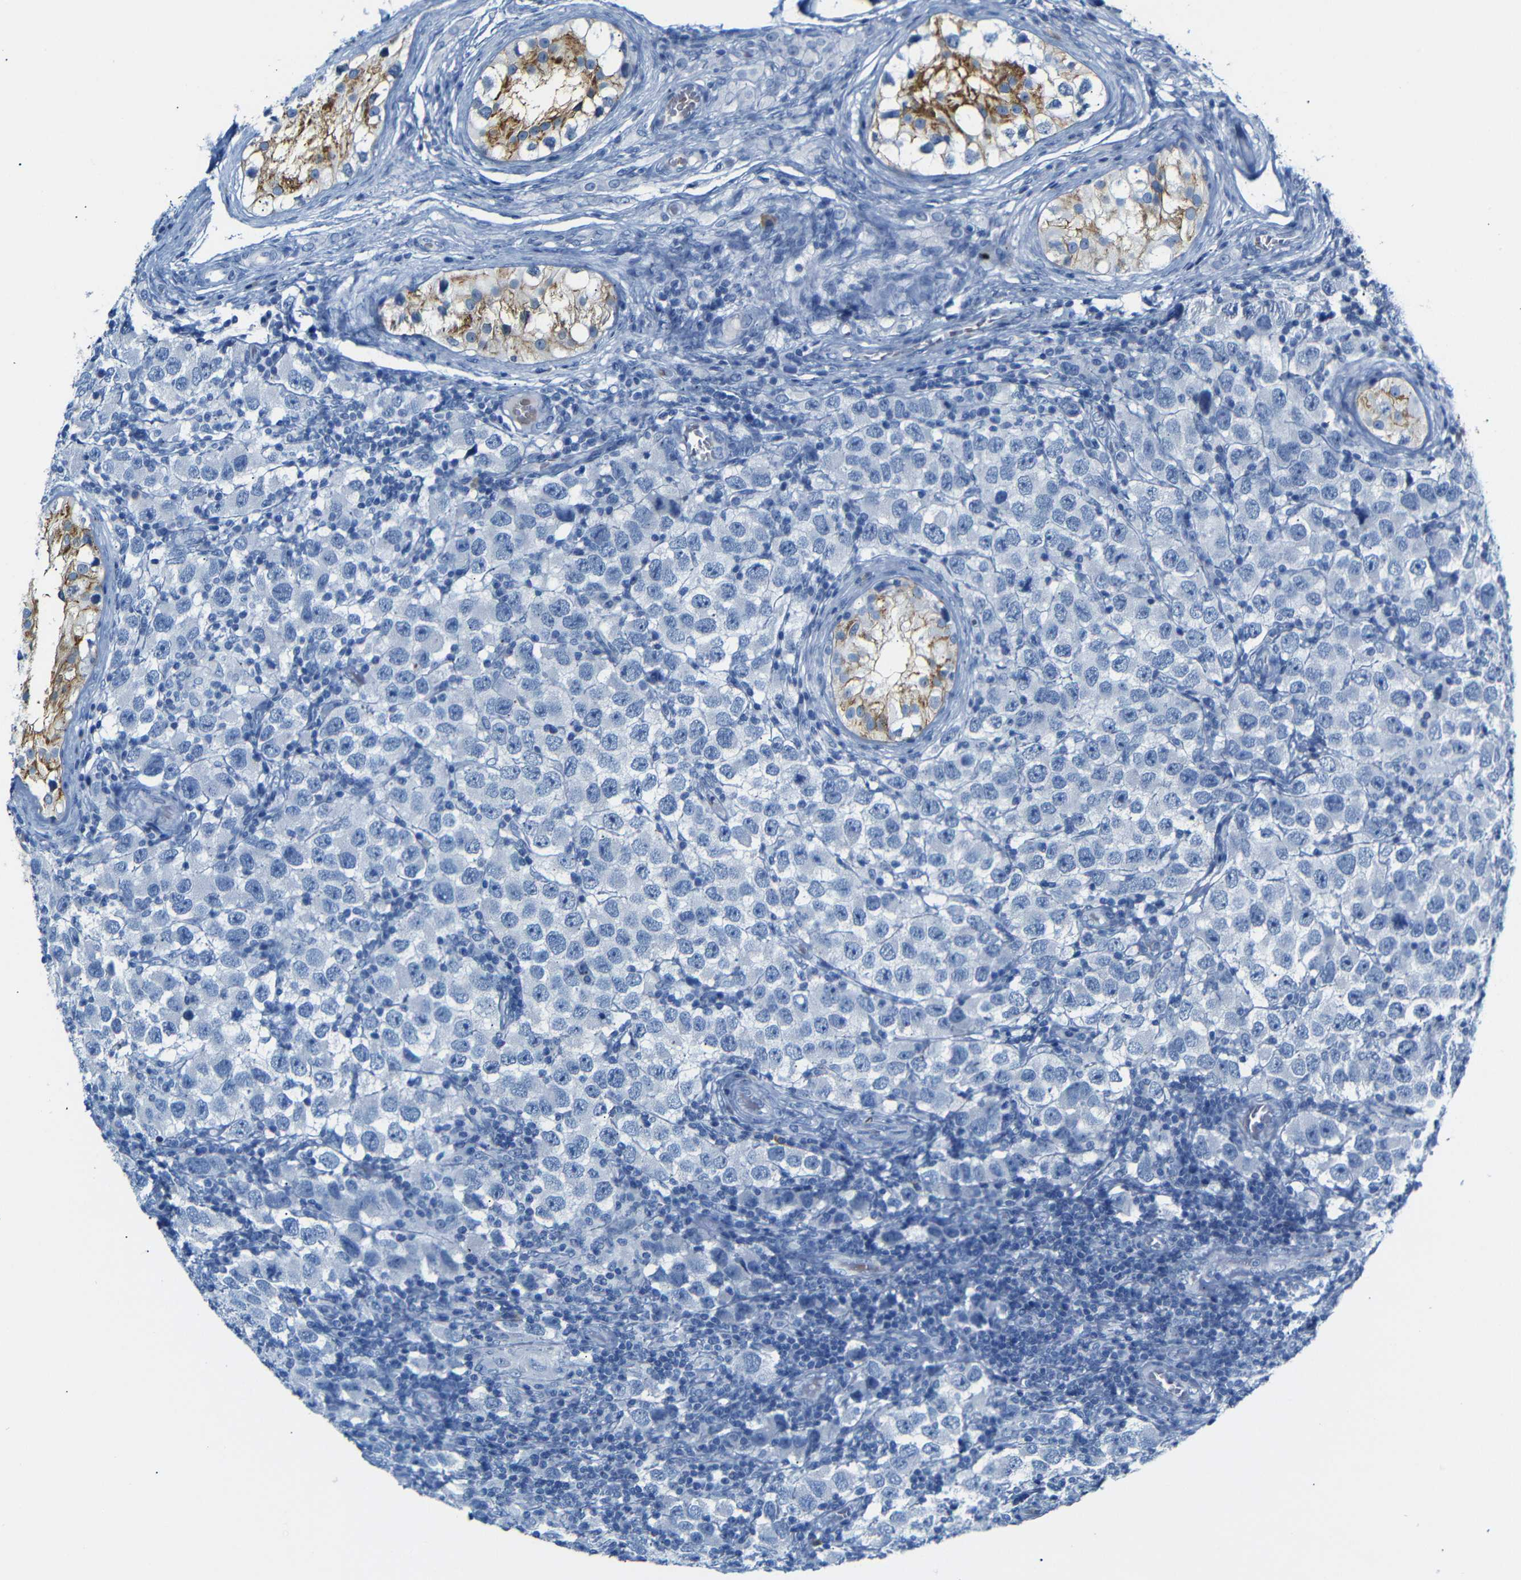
{"staining": {"intensity": "negative", "quantity": "none", "location": "none"}, "tissue": "testis cancer", "cell_type": "Tumor cells", "image_type": "cancer", "snomed": [{"axis": "morphology", "description": "Carcinoma, Embryonal, NOS"}, {"axis": "topography", "description": "Testis"}], "caption": "An image of testis embryonal carcinoma stained for a protein displays no brown staining in tumor cells.", "gene": "ERVMER34-1", "patient": {"sex": "male", "age": 21}}